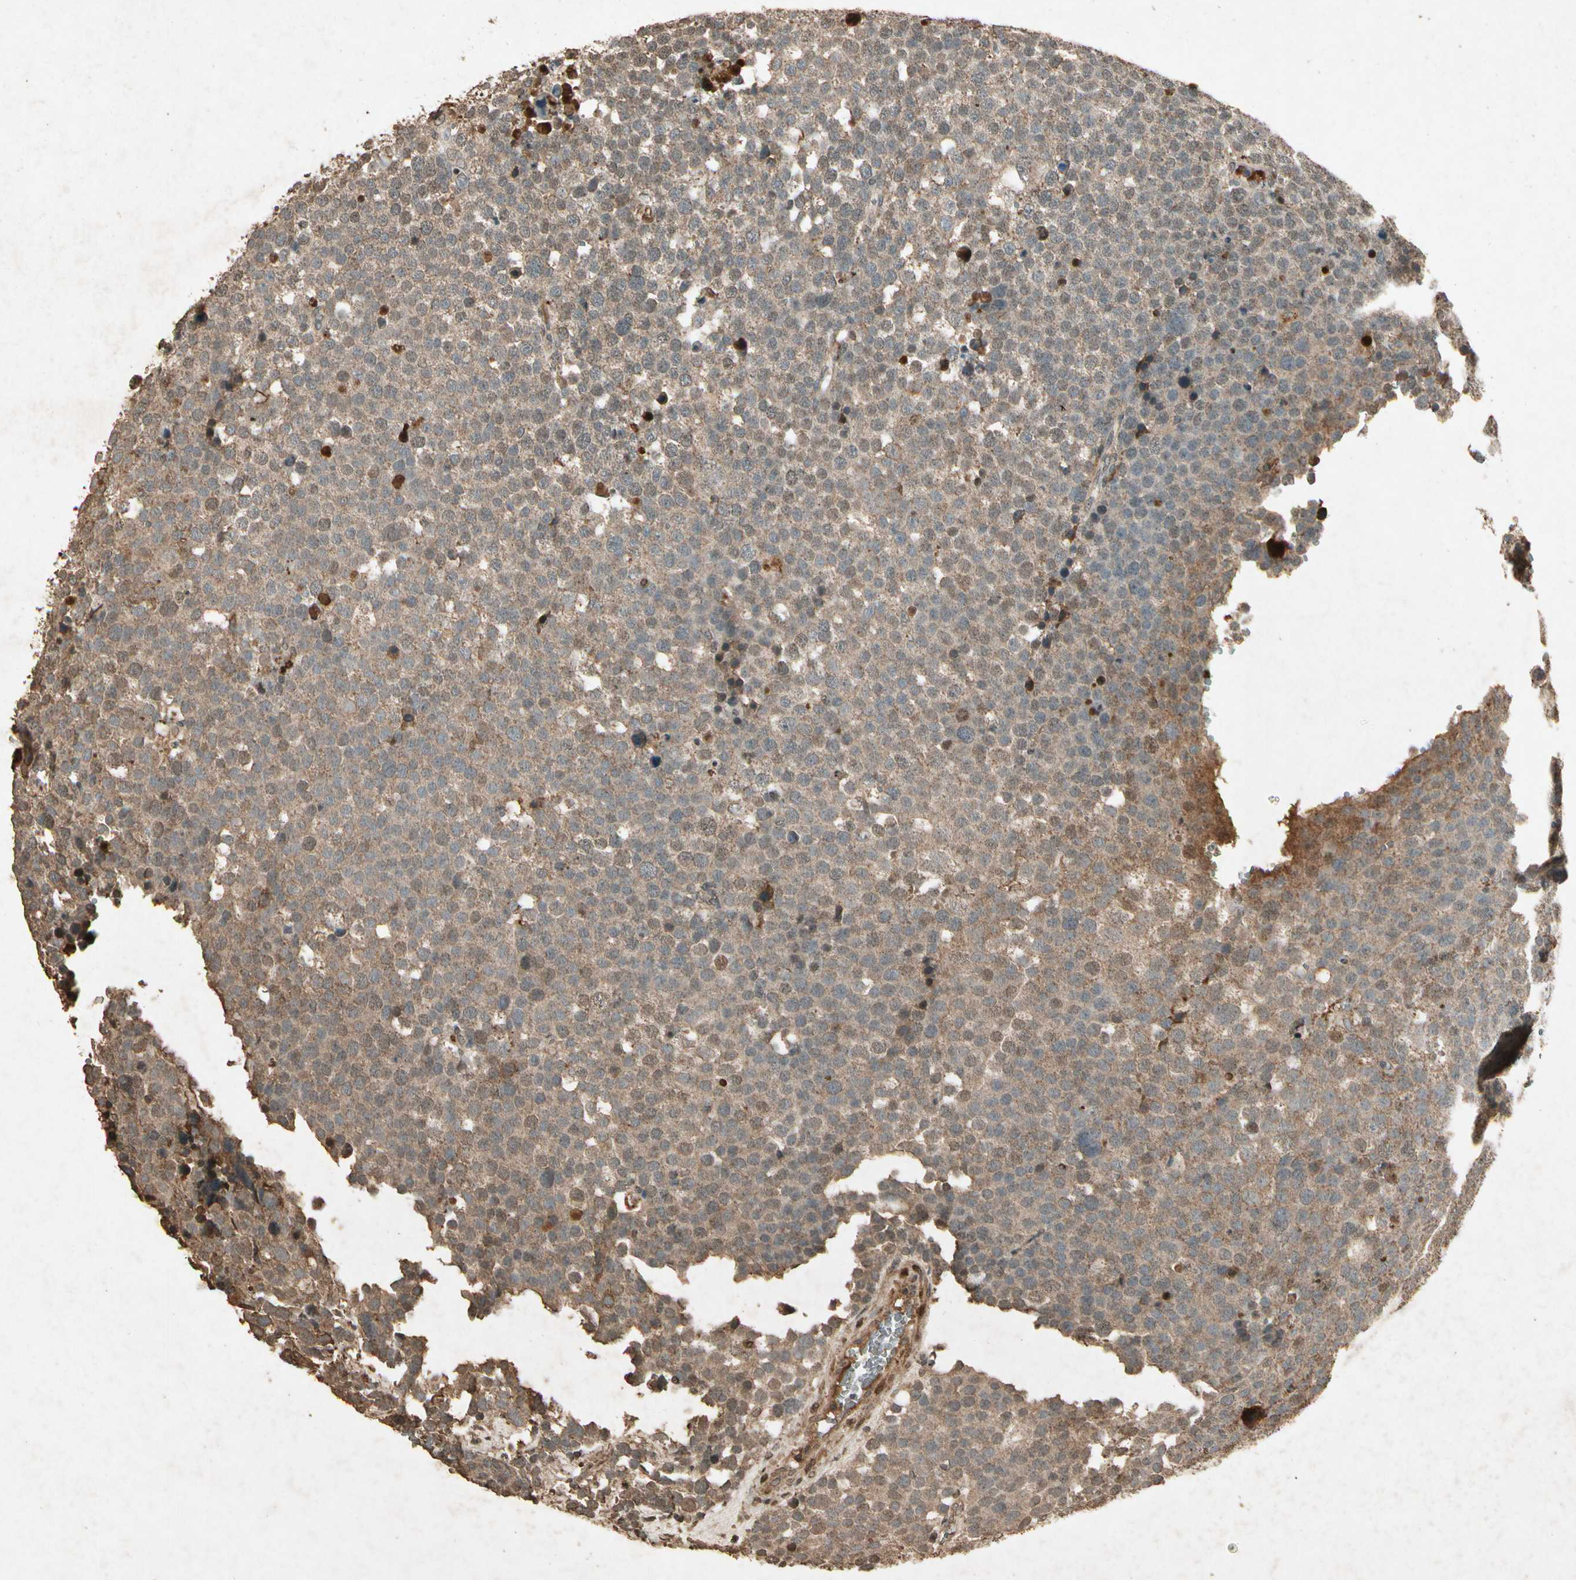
{"staining": {"intensity": "moderate", "quantity": ">75%", "location": "cytoplasmic/membranous"}, "tissue": "testis cancer", "cell_type": "Tumor cells", "image_type": "cancer", "snomed": [{"axis": "morphology", "description": "Seminoma, NOS"}, {"axis": "topography", "description": "Testis"}], "caption": "This is an image of immunohistochemistry (IHC) staining of seminoma (testis), which shows moderate staining in the cytoplasmic/membranous of tumor cells.", "gene": "GC", "patient": {"sex": "male", "age": 71}}